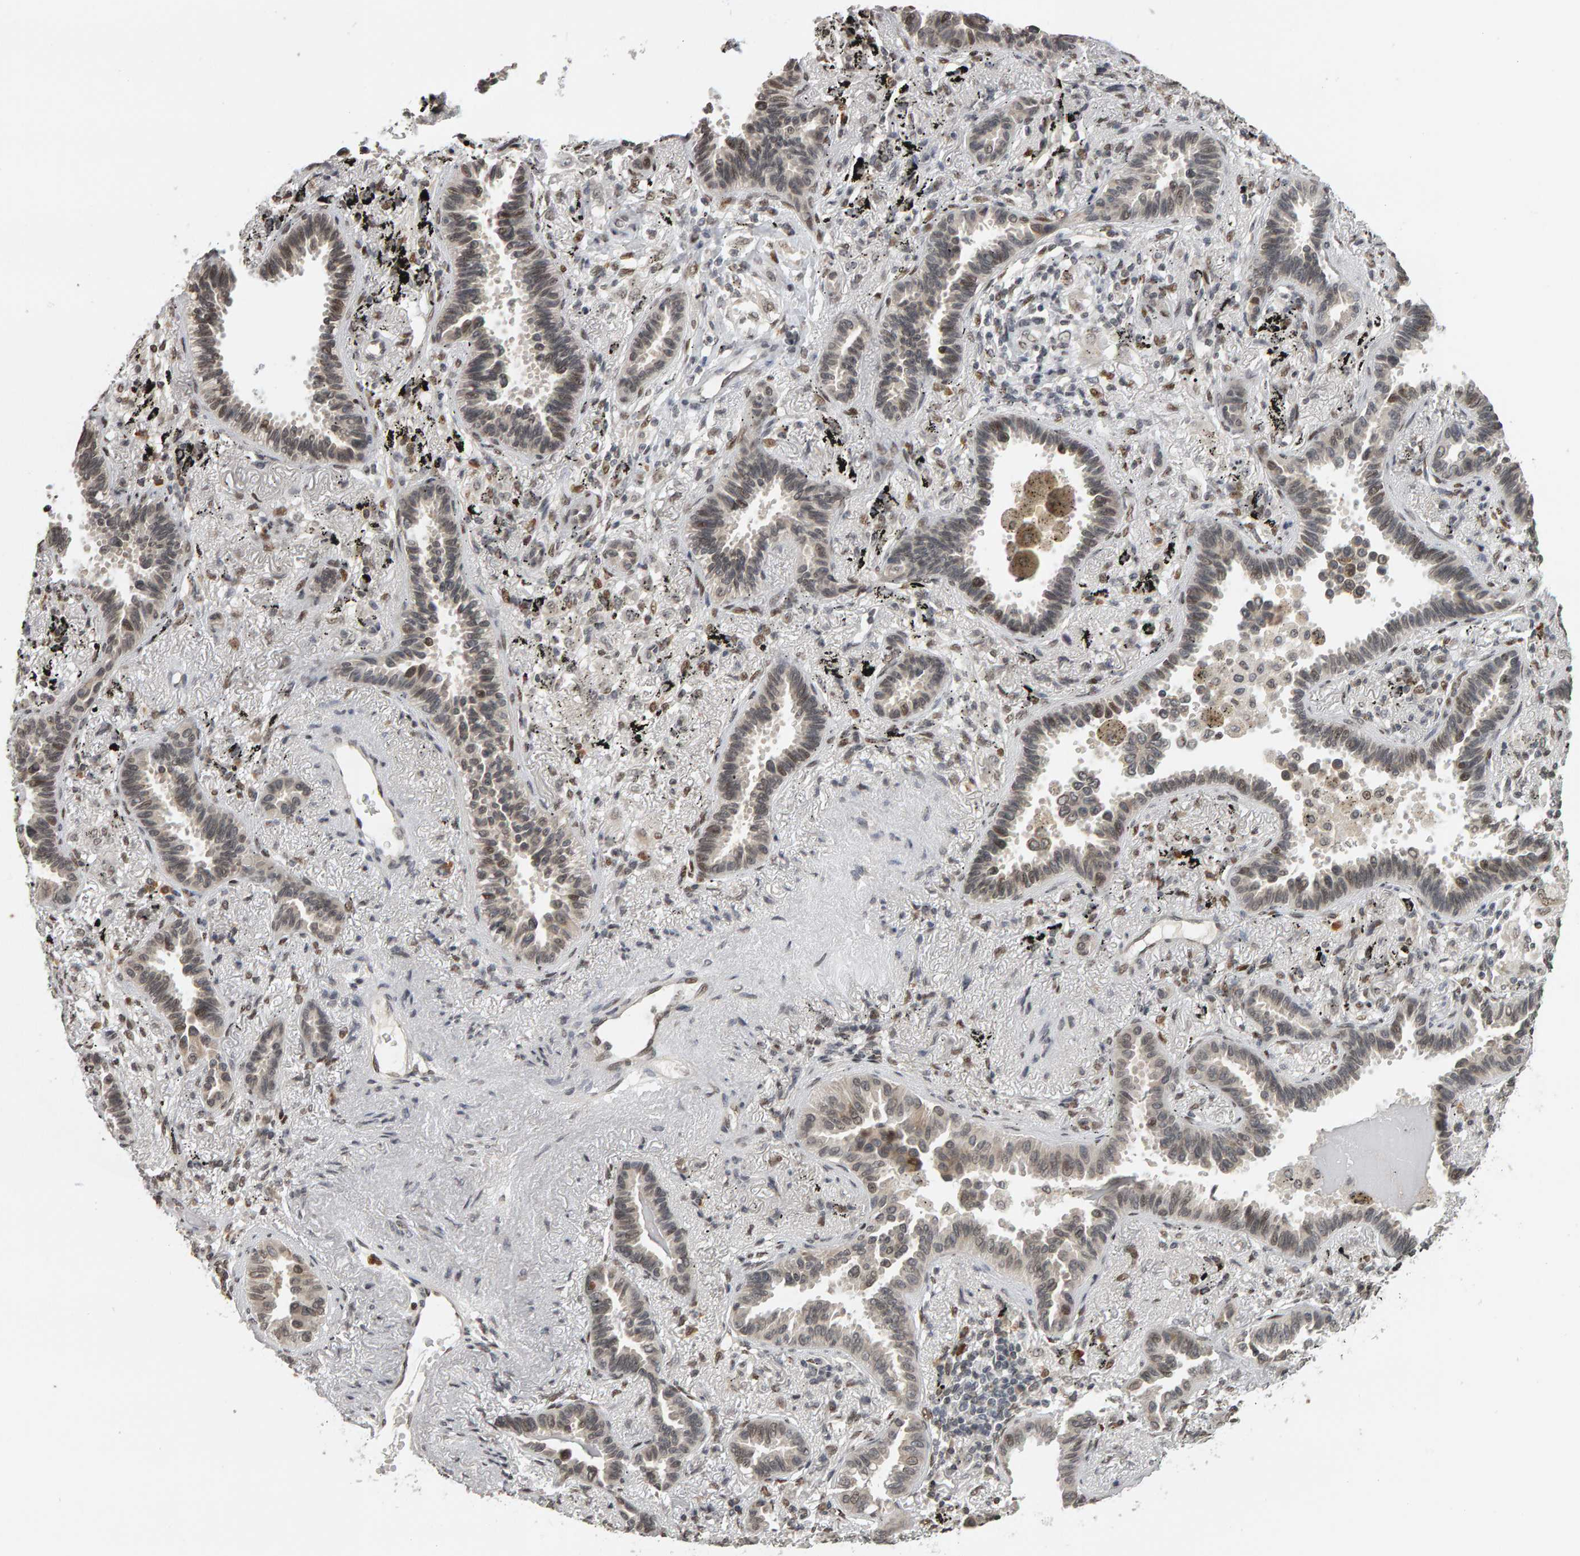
{"staining": {"intensity": "weak", "quantity": "25%-75%", "location": "nuclear"}, "tissue": "lung cancer", "cell_type": "Tumor cells", "image_type": "cancer", "snomed": [{"axis": "morphology", "description": "Adenocarcinoma, NOS"}, {"axis": "topography", "description": "Lung"}], "caption": "A high-resolution histopathology image shows immunohistochemistry staining of lung cancer, which demonstrates weak nuclear staining in about 25%-75% of tumor cells. Using DAB (3,3'-diaminobenzidine) (brown) and hematoxylin (blue) stains, captured at high magnification using brightfield microscopy.", "gene": "TRAM1", "patient": {"sex": "male", "age": 59}}